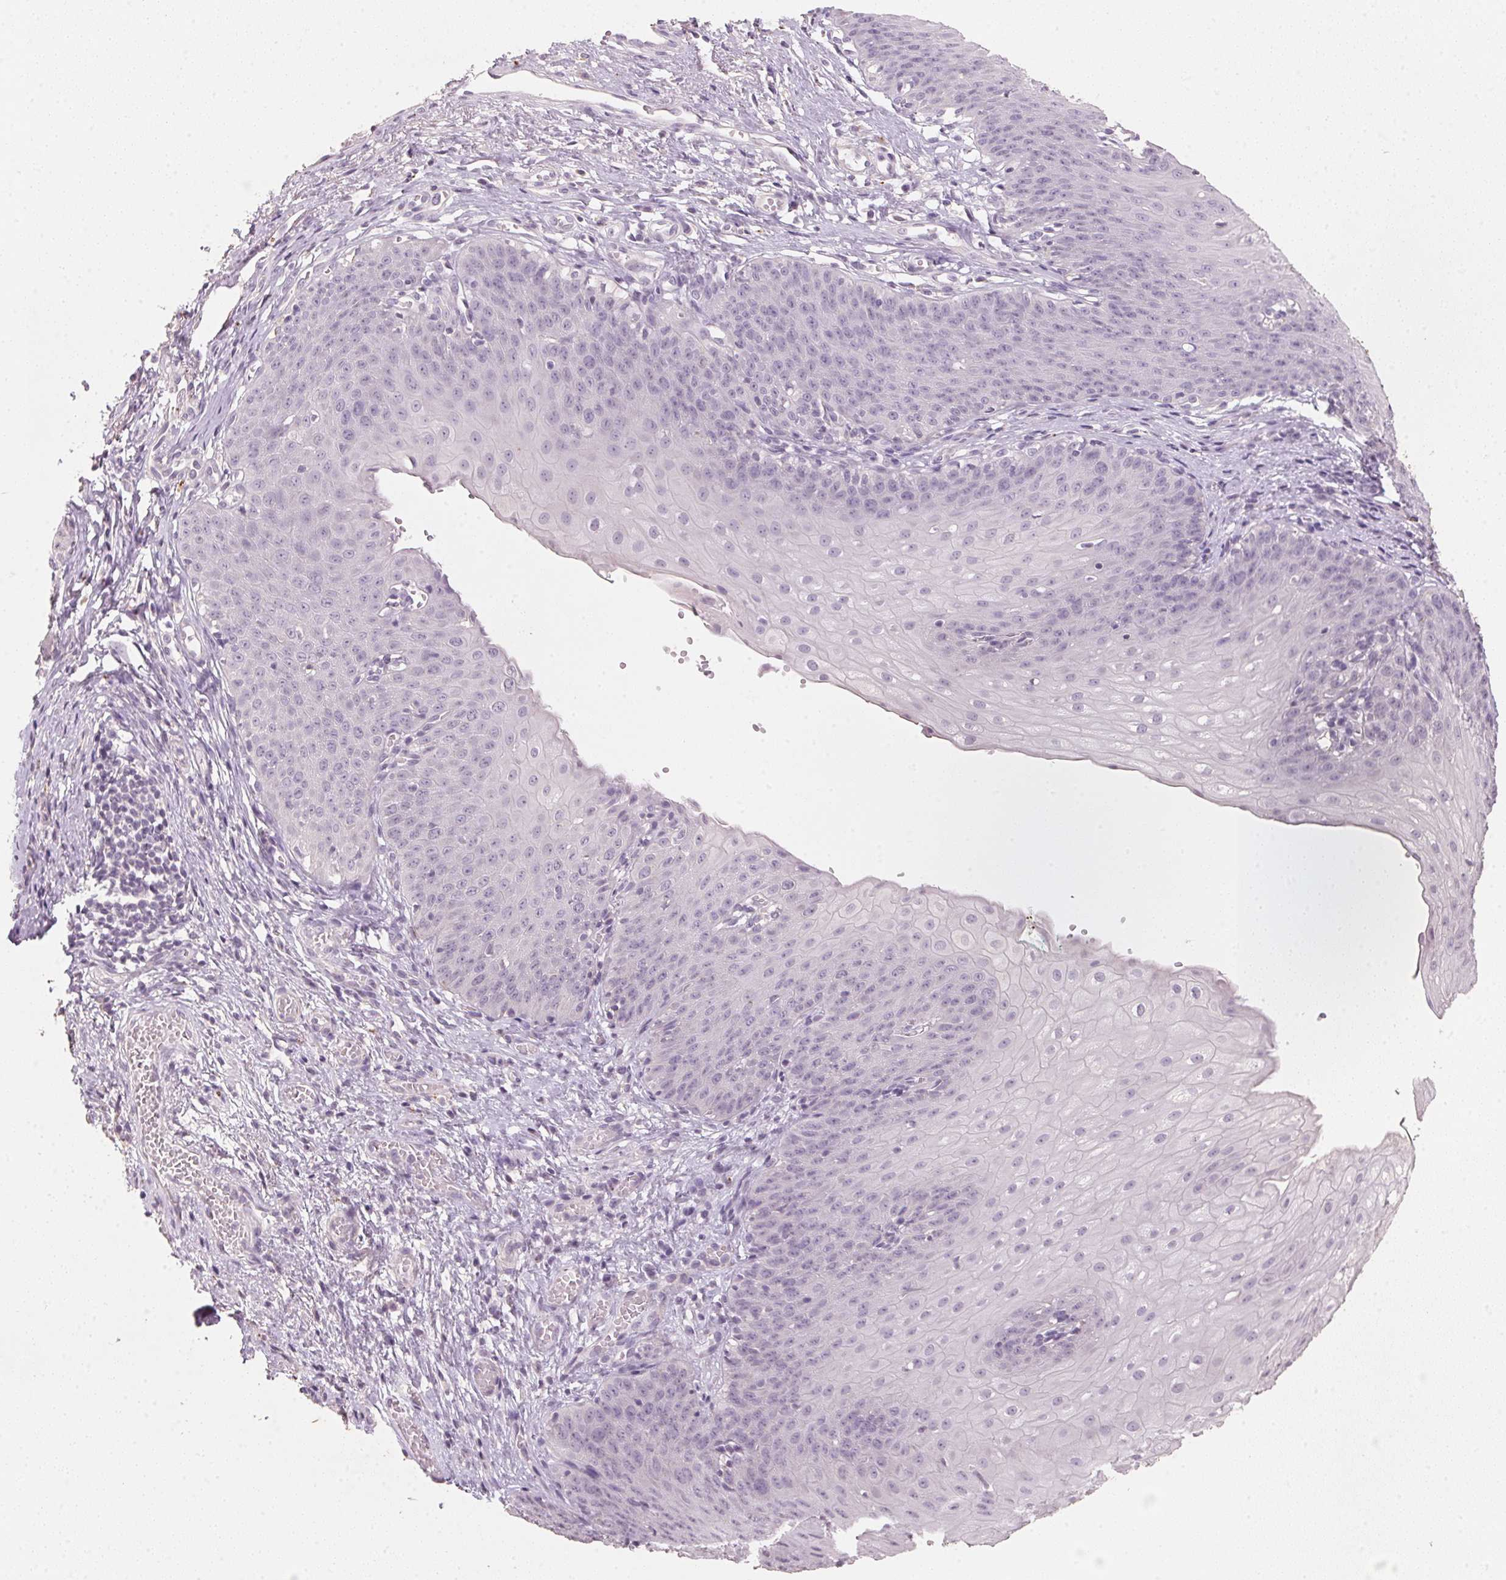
{"staining": {"intensity": "negative", "quantity": "none", "location": "none"}, "tissue": "esophagus", "cell_type": "Squamous epithelial cells", "image_type": "normal", "snomed": [{"axis": "morphology", "description": "Normal tissue, NOS"}, {"axis": "topography", "description": "Esophagus"}], "caption": "This photomicrograph is of normal esophagus stained with immunohistochemistry to label a protein in brown with the nuclei are counter-stained blue. There is no expression in squamous epithelial cells. (DAB (3,3'-diaminobenzidine) immunohistochemistry (IHC) visualized using brightfield microscopy, high magnification).", "gene": "CXCL5", "patient": {"sex": "male", "age": 71}}